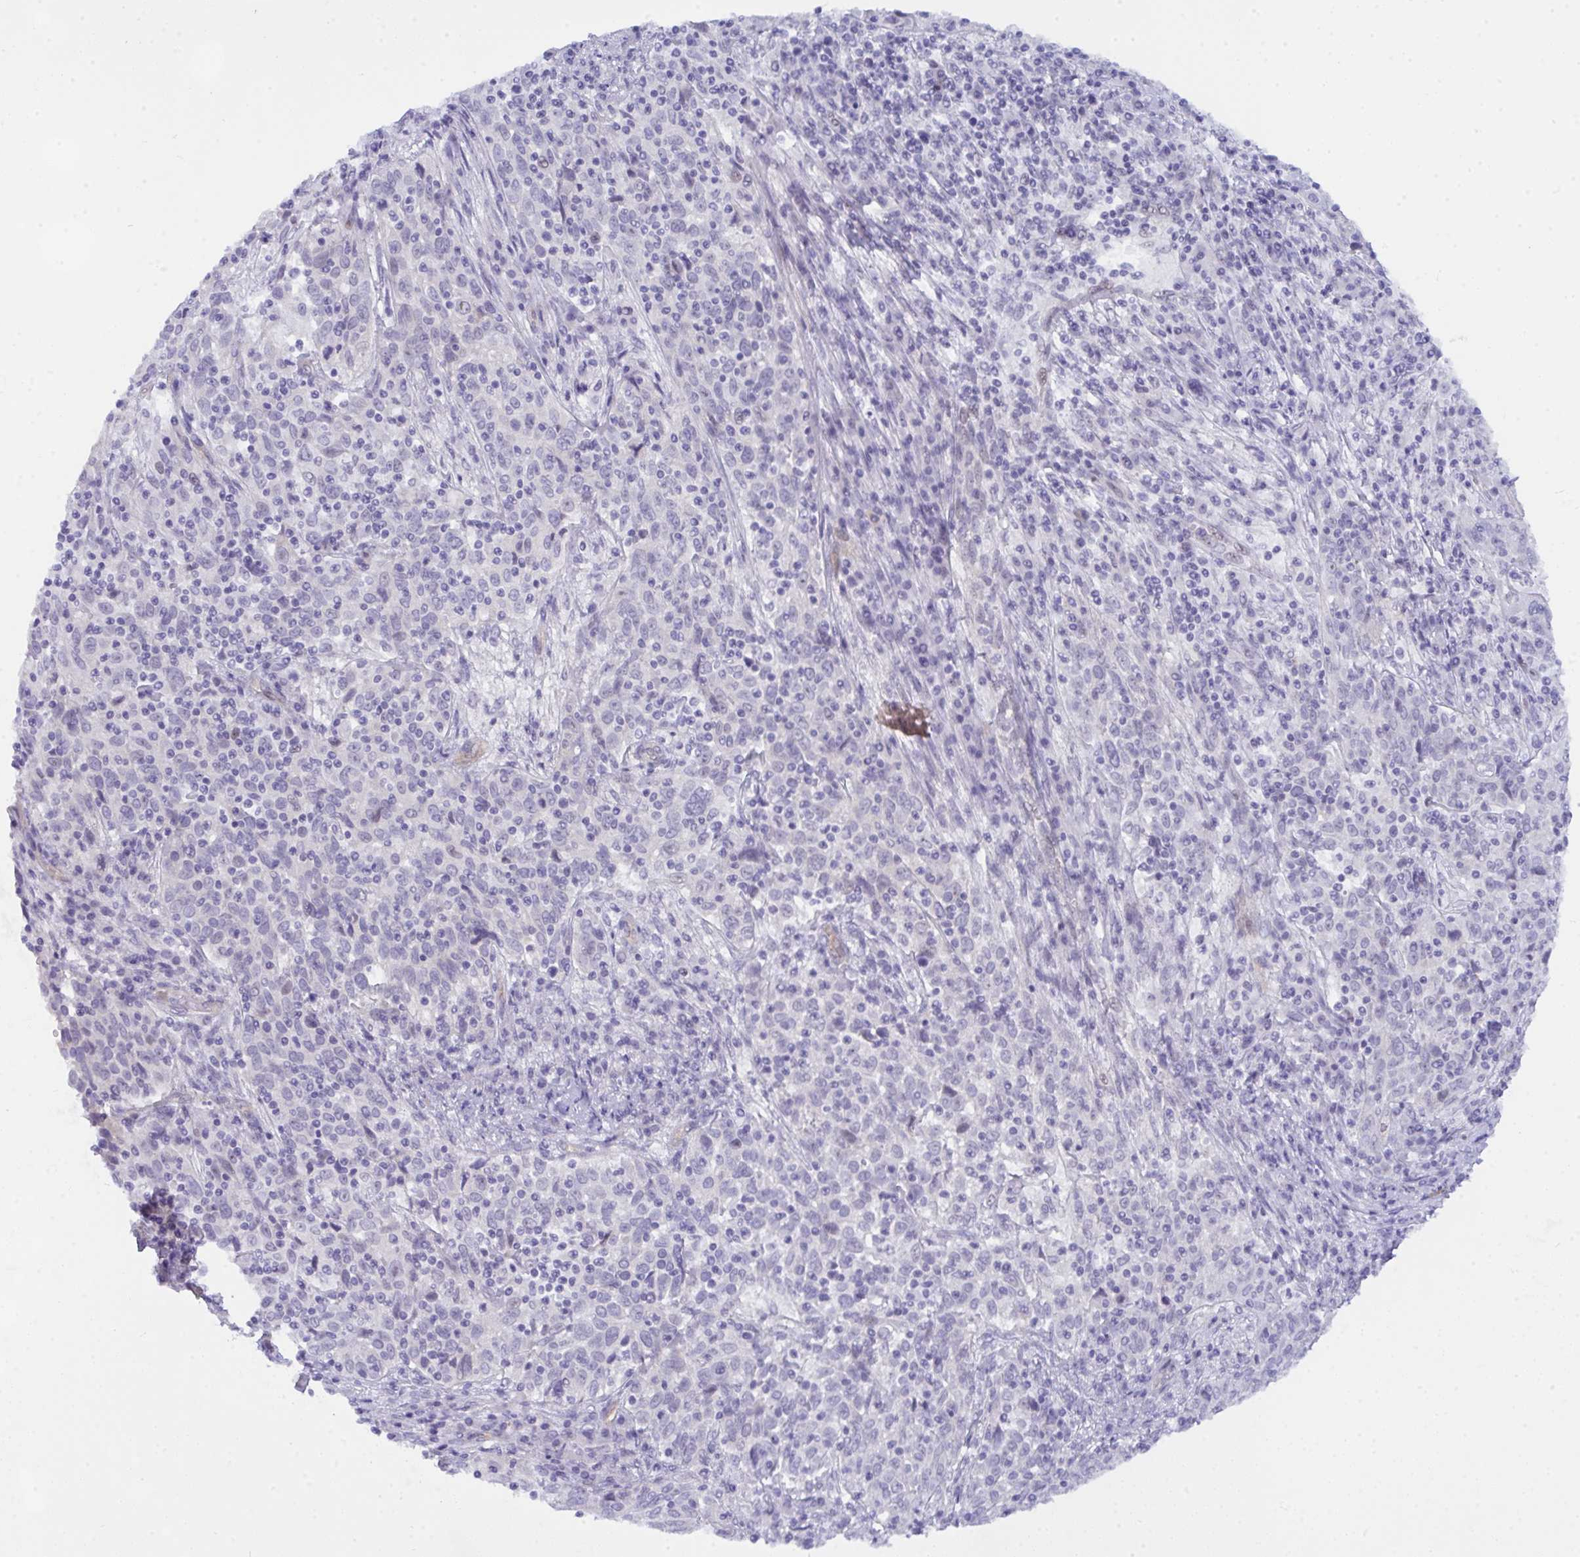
{"staining": {"intensity": "negative", "quantity": "none", "location": "none"}, "tissue": "cervical cancer", "cell_type": "Tumor cells", "image_type": "cancer", "snomed": [{"axis": "morphology", "description": "Squamous cell carcinoma, NOS"}, {"axis": "topography", "description": "Cervix"}], "caption": "Protein analysis of cervical cancer exhibits no significant expression in tumor cells.", "gene": "NFXL1", "patient": {"sex": "female", "age": 31}}